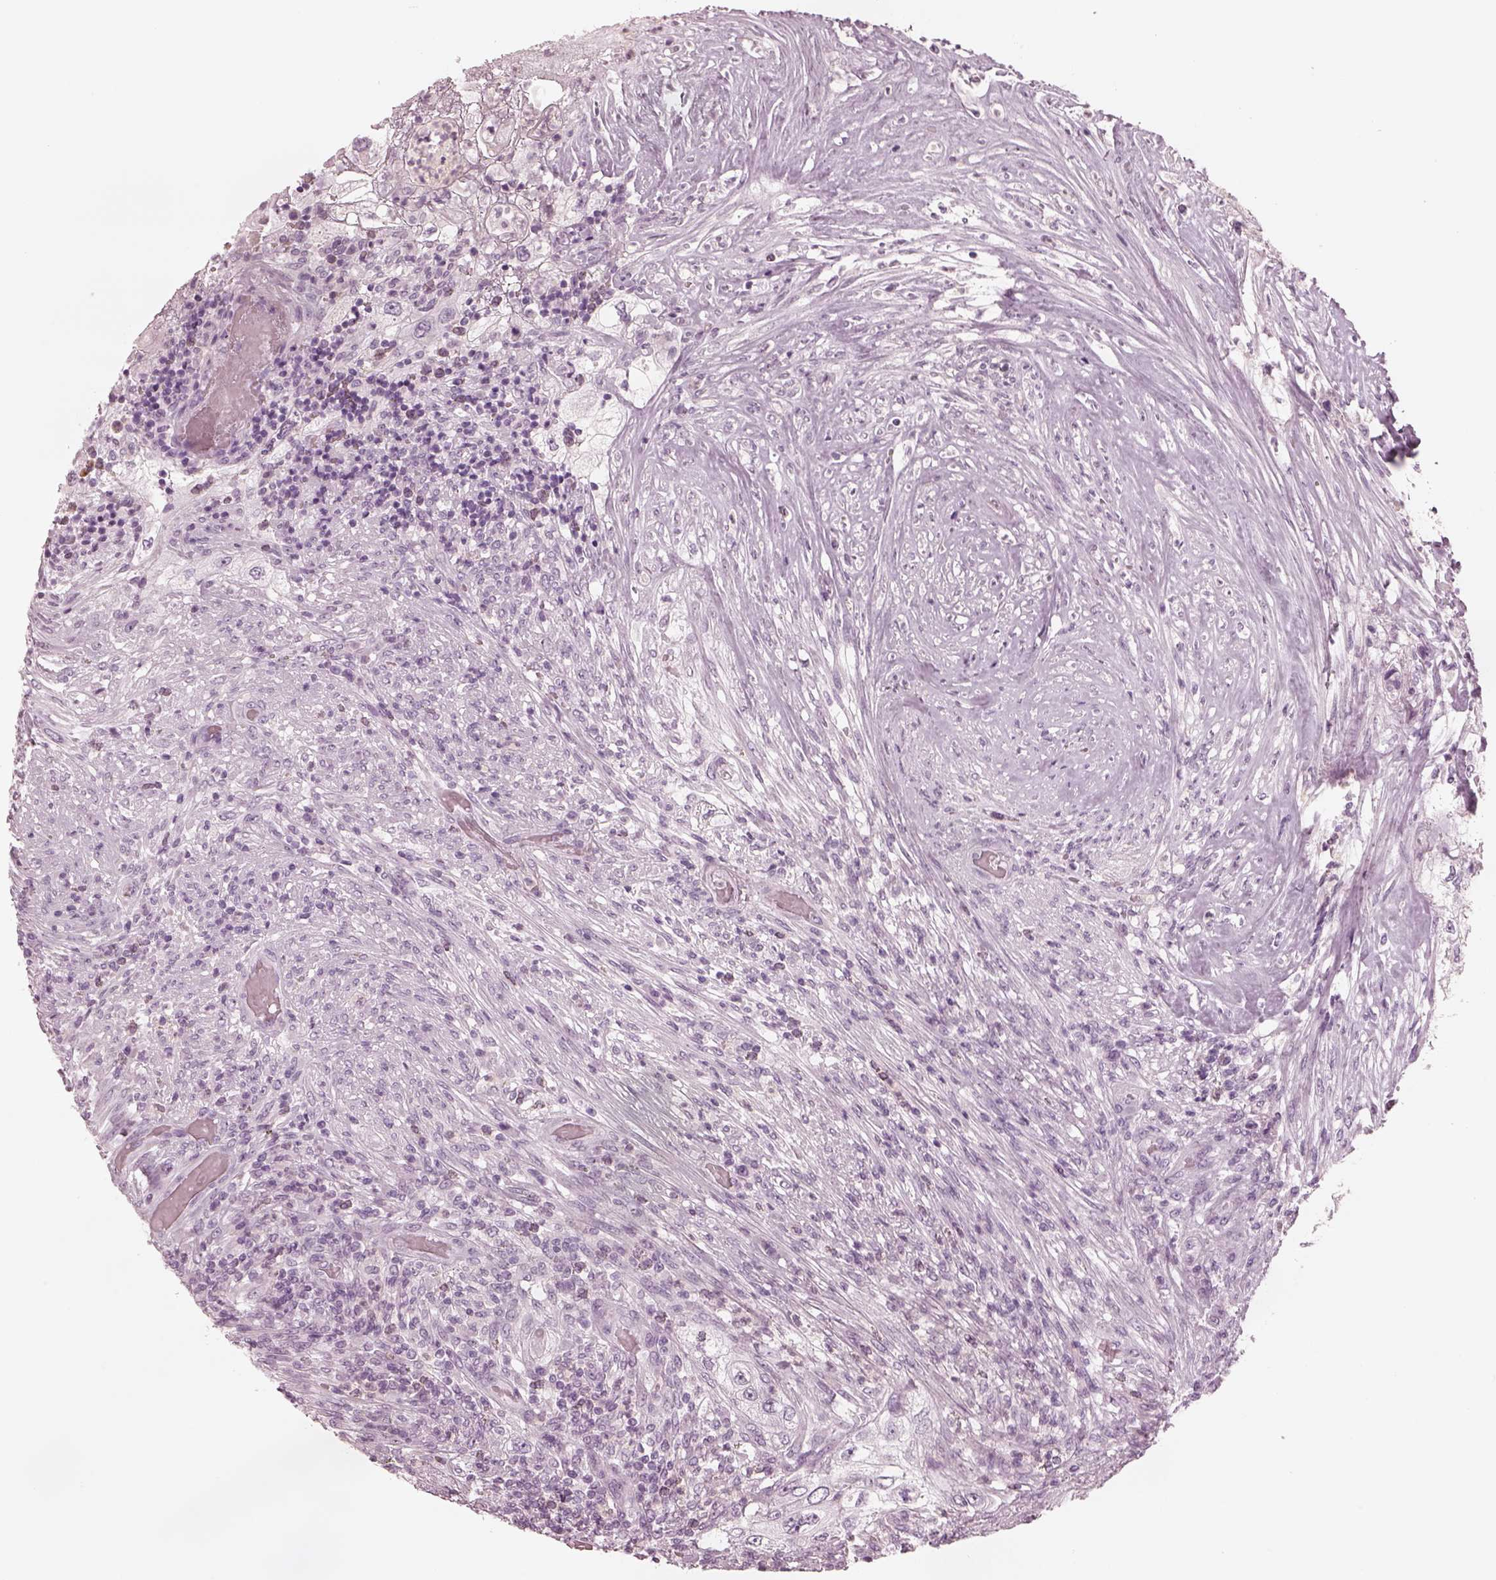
{"staining": {"intensity": "negative", "quantity": "none", "location": "none"}, "tissue": "urothelial cancer", "cell_type": "Tumor cells", "image_type": "cancer", "snomed": [{"axis": "morphology", "description": "Urothelial carcinoma, High grade"}, {"axis": "topography", "description": "Urinary bladder"}], "caption": "Immunohistochemical staining of human urothelial cancer demonstrates no significant expression in tumor cells.", "gene": "CSH1", "patient": {"sex": "female", "age": 60}}